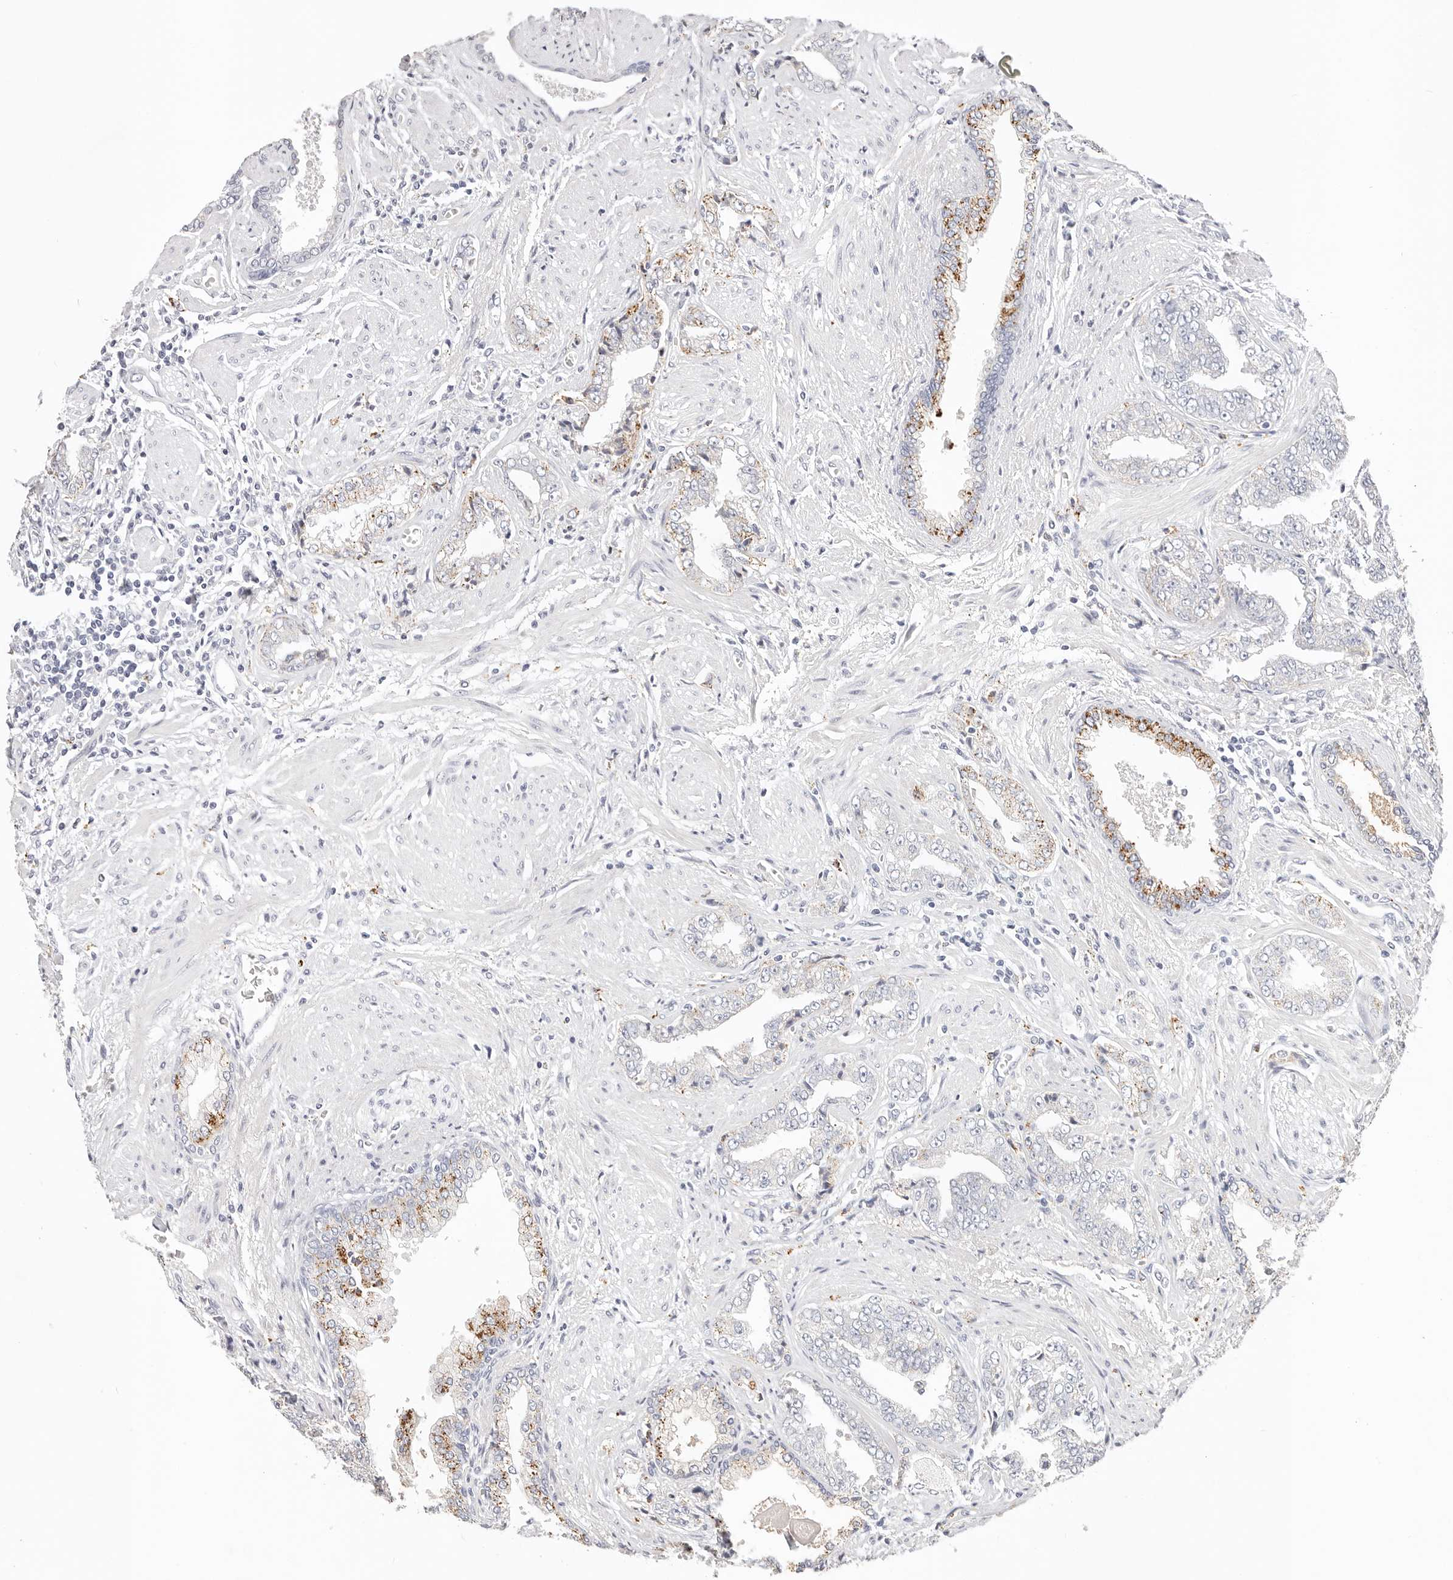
{"staining": {"intensity": "moderate", "quantity": "<25%", "location": "cytoplasmic/membranous"}, "tissue": "prostate cancer", "cell_type": "Tumor cells", "image_type": "cancer", "snomed": [{"axis": "morphology", "description": "Adenocarcinoma, High grade"}, {"axis": "topography", "description": "Prostate"}], "caption": "This is a micrograph of immunohistochemistry staining of adenocarcinoma (high-grade) (prostate), which shows moderate expression in the cytoplasmic/membranous of tumor cells.", "gene": "STKLD1", "patient": {"sex": "male", "age": 71}}